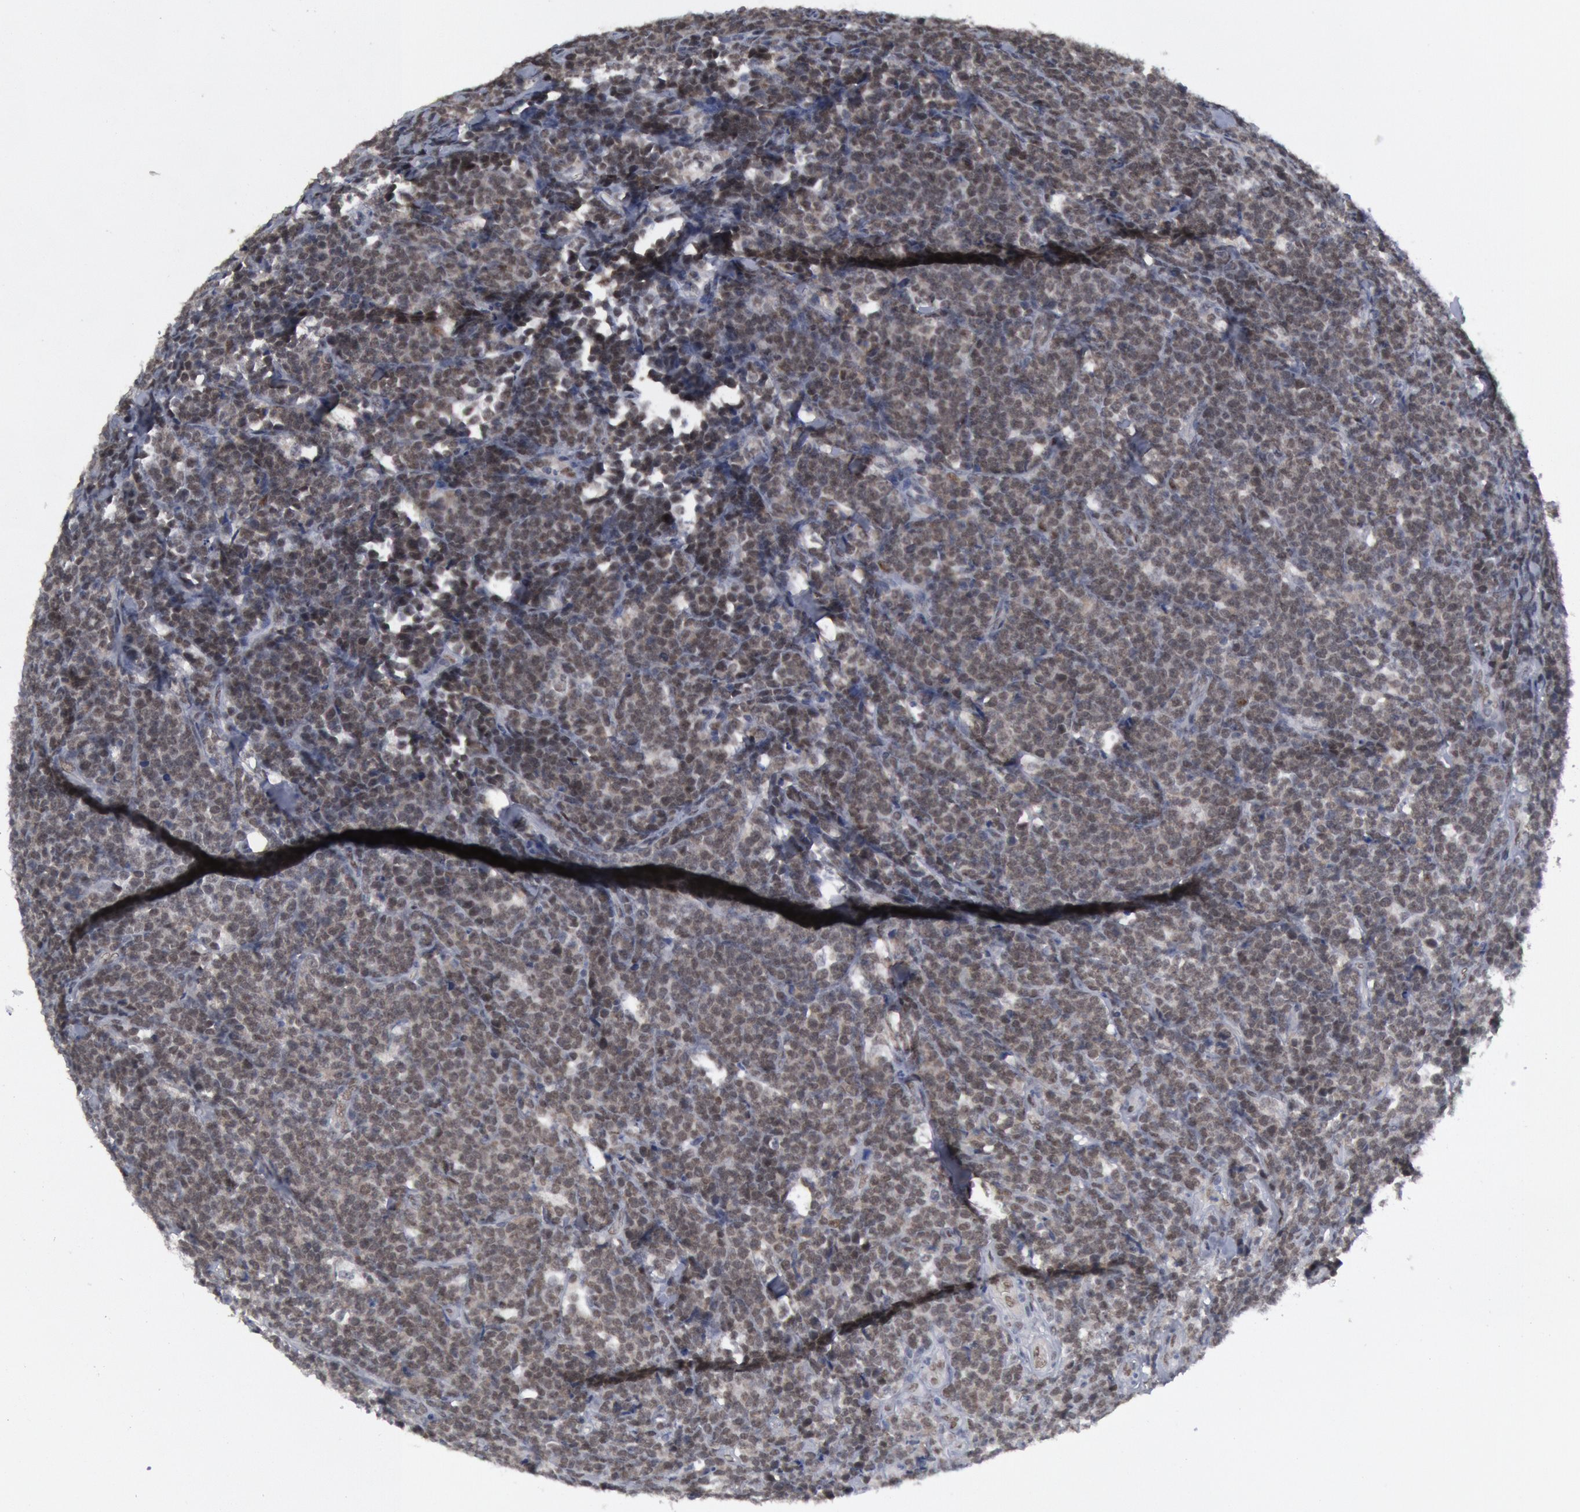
{"staining": {"intensity": "weak", "quantity": ">75%", "location": "nuclear"}, "tissue": "lymphoma", "cell_type": "Tumor cells", "image_type": "cancer", "snomed": [{"axis": "morphology", "description": "Malignant lymphoma, non-Hodgkin's type, High grade"}, {"axis": "topography", "description": "Small intestine"}, {"axis": "topography", "description": "Colon"}], "caption": "Lymphoma stained for a protein shows weak nuclear positivity in tumor cells.", "gene": "FOXO1", "patient": {"sex": "male", "age": 8}}